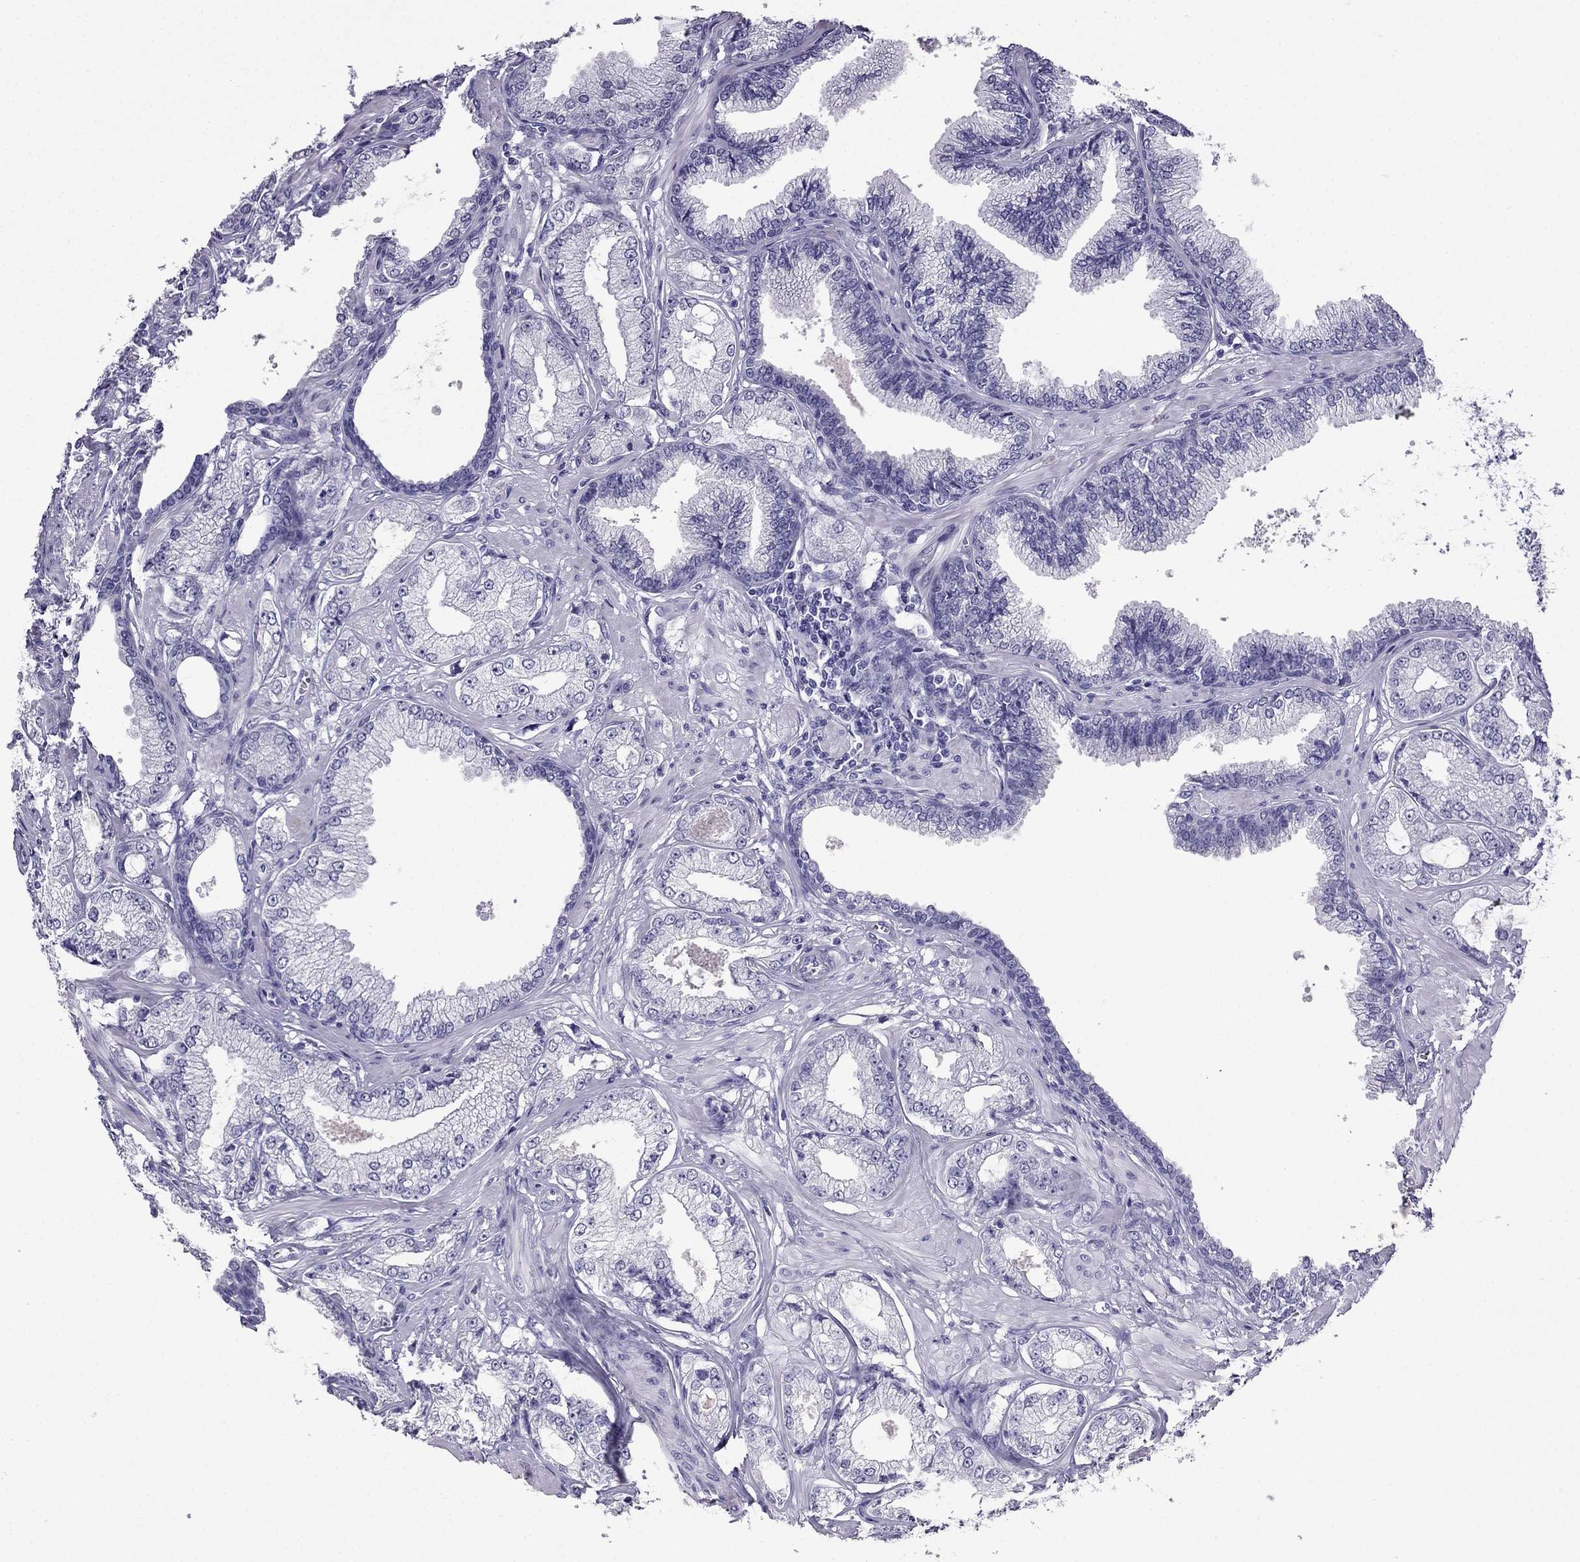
{"staining": {"intensity": "negative", "quantity": "none", "location": "none"}, "tissue": "prostate cancer", "cell_type": "Tumor cells", "image_type": "cancer", "snomed": [{"axis": "morphology", "description": "Adenocarcinoma, NOS"}, {"axis": "topography", "description": "Prostate"}], "caption": "Immunohistochemistry micrograph of prostate adenocarcinoma stained for a protein (brown), which demonstrates no positivity in tumor cells. (Brightfield microscopy of DAB (3,3'-diaminobenzidine) IHC at high magnification).", "gene": "CDHR4", "patient": {"sex": "male", "age": 64}}